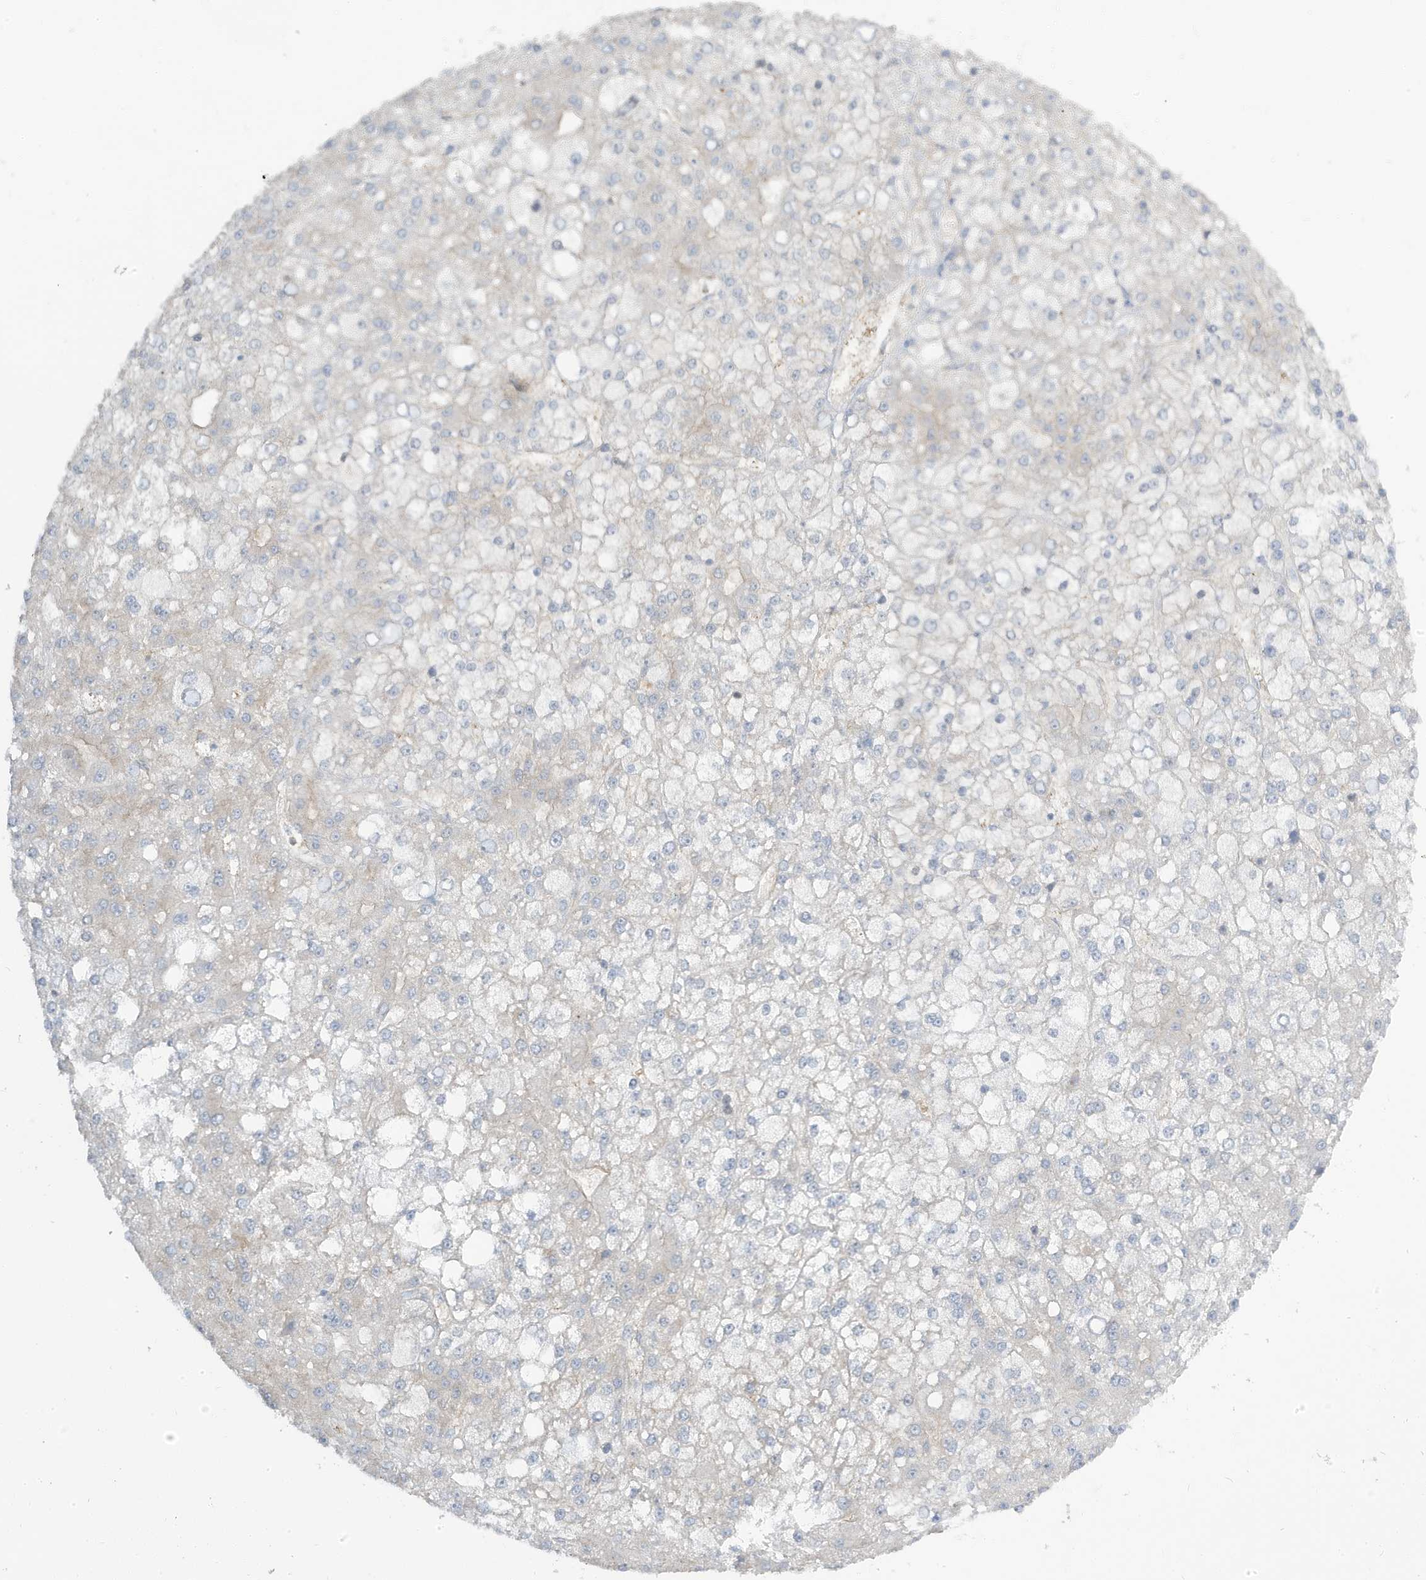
{"staining": {"intensity": "negative", "quantity": "none", "location": "none"}, "tissue": "liver cancer", "cell_type": "Tumor cells", "image_type": "cancer", "snomed": [{"axis": "morphology", "description": "Carcinoma, Hepatocellular, NOS"}, {"axis": "topography", "description": "Liver"}], "caption": "Tumor cells show no significant protein expression in liver hepatocellular carcinoma. Nuclei are stained in blue.", "gene": "STAM", "patient": {"sex": "male", "age": 67}}